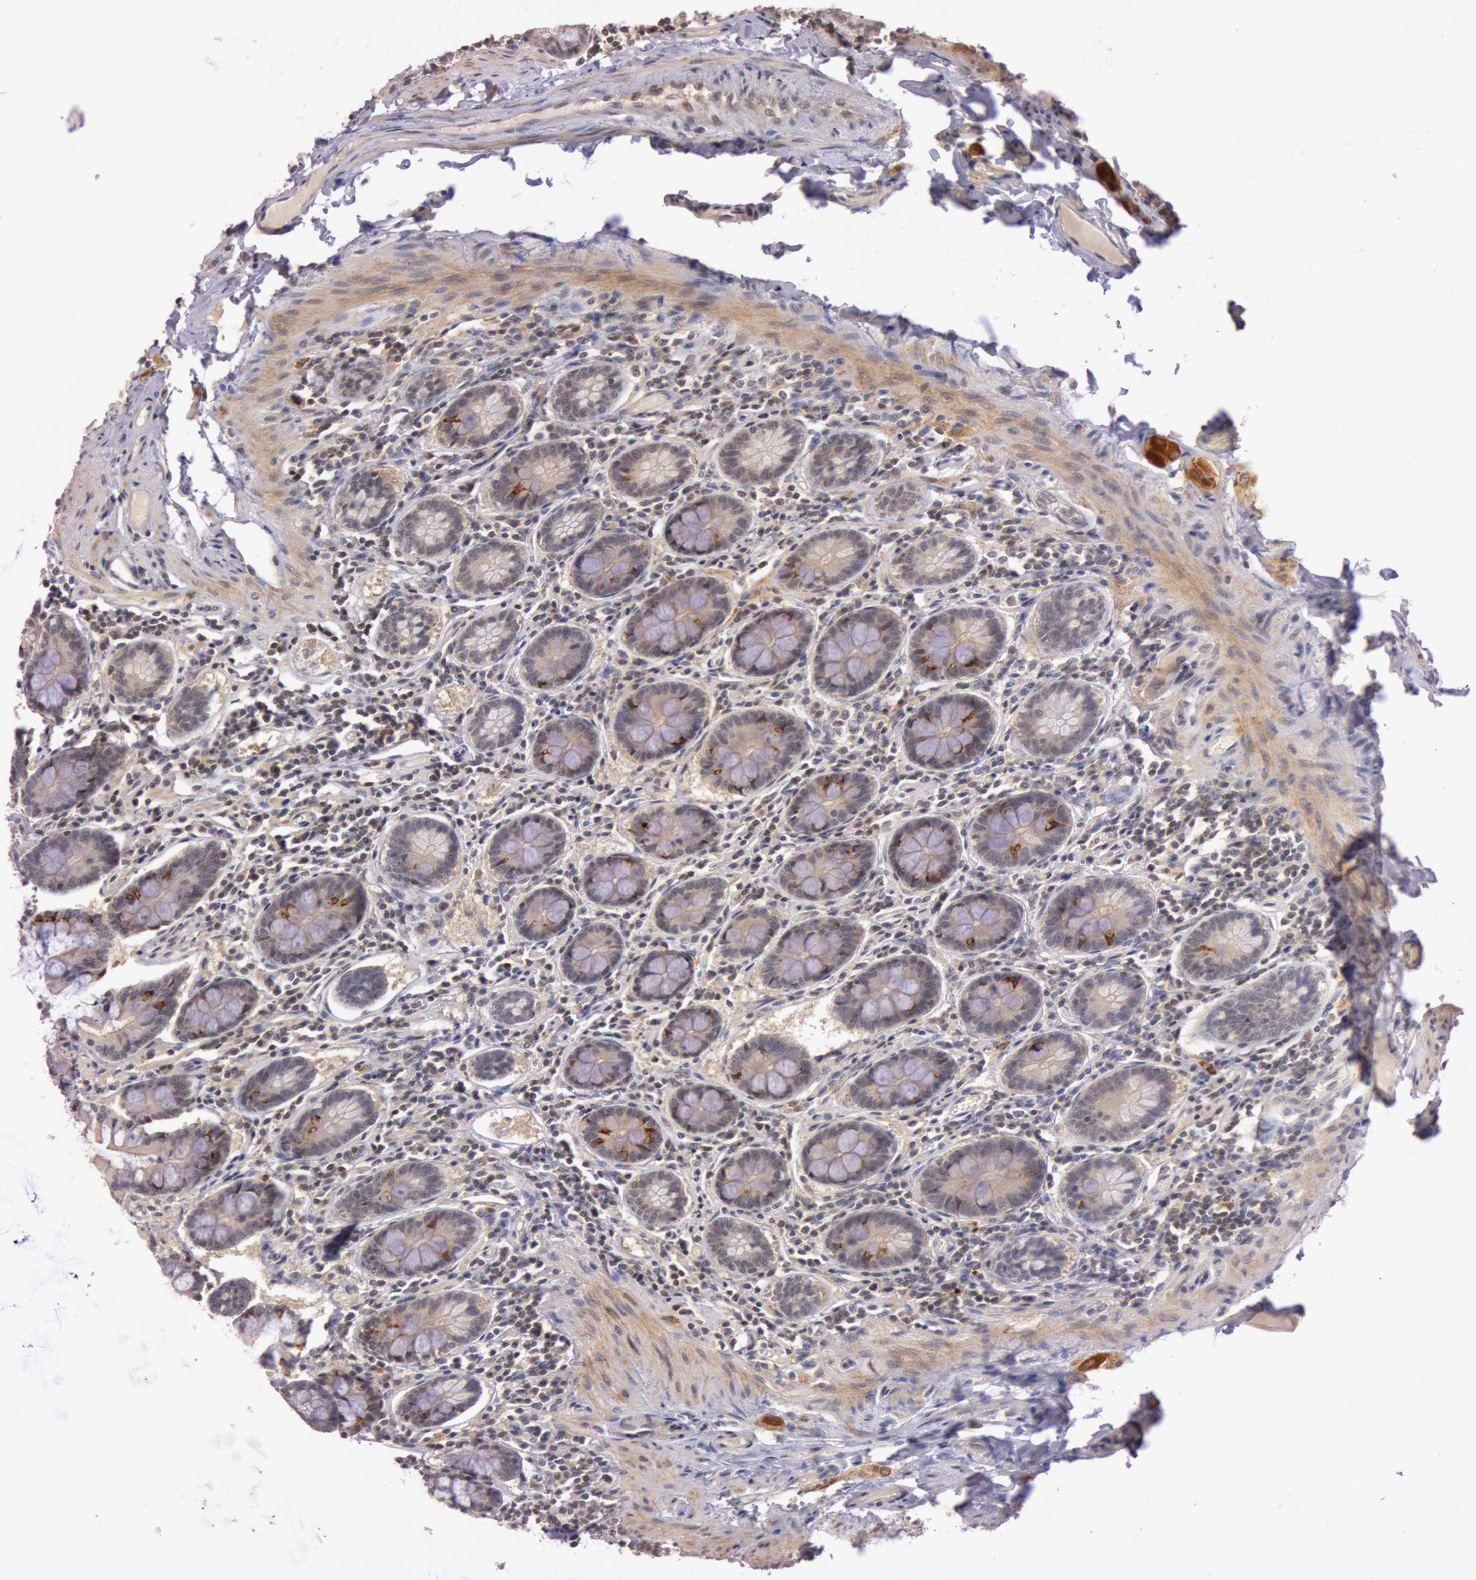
{"staining": {"intensity": "weak", "quantity": ">75%", "location": "cytoplasmic/membranous"}, "tissue": "small intestine", "cell_type": "Glandular cells", "image_type": "normal", "snomed": [{"axis": "morphology", "description": "Normal tissue, NOS"}, {"axis": "topography", "description": "Small intestine"}], "caption": "Protein analysis of unremarkable small intestine exhibits weak cytoplasmic/membranous expression in approximately >75% of glandular cells. The staining was performed using DAB (3,3'-diaminobenzidine), with brown indicating positive protein expression. Nuclei are stained blue with hematoxylin.", "gene": "ATG2B", "patient": {"sex": "male", "age": 41}}